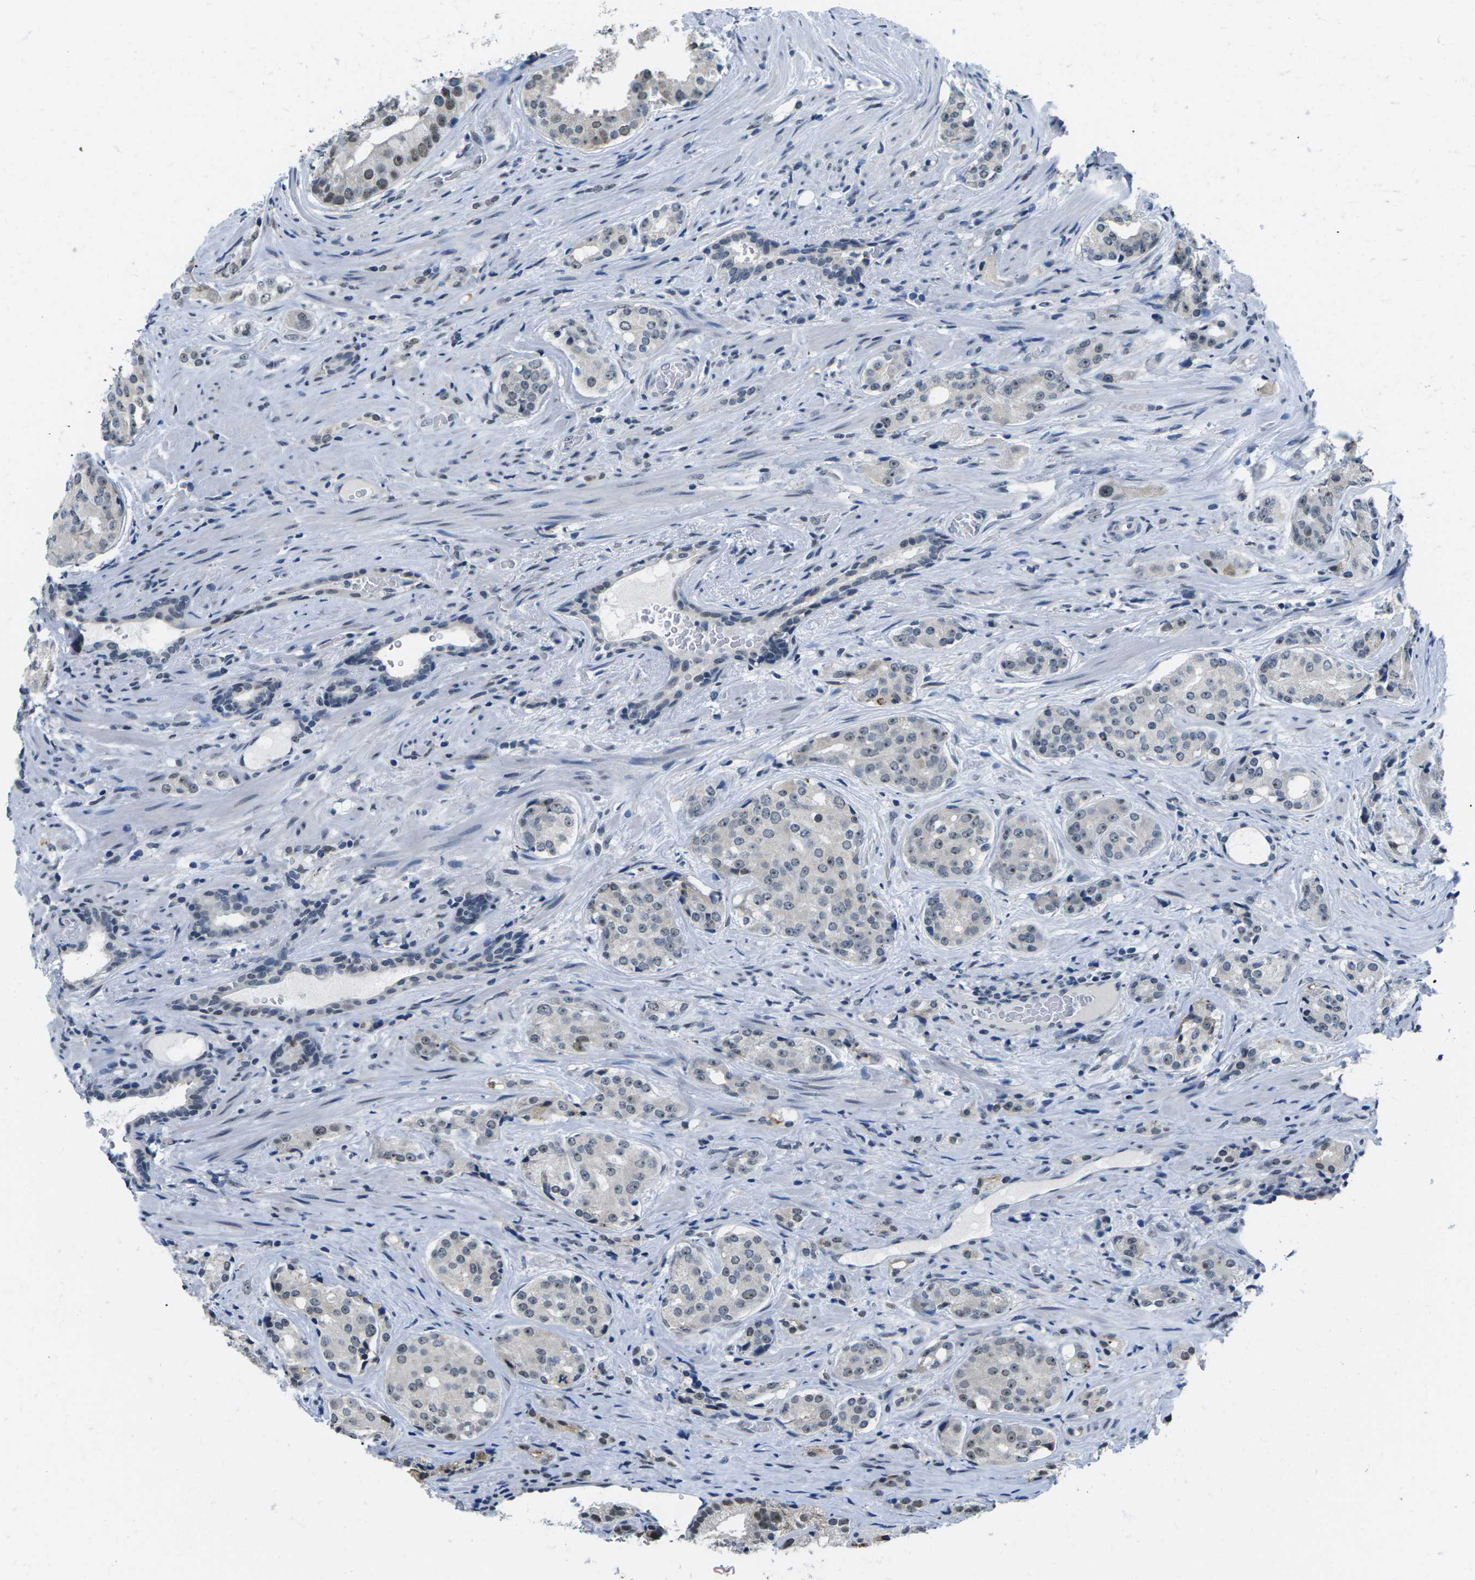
{"staining": {"intensity": "weak", "quantity": "<25%", "location": "nuclear"}, "tissue": "prostate cancer", "cell_type": "Tumor cells", "image_type": "cancer", "snomed": [{"axis": "morphology", "description": "Adenocarcinoma, High grade"}, {"axis": "topography", "description": "Prostate"}], "caption": "This is an immunohistochemistry (IHC) image of prostate high-grade adenocarcinoma. There is no expression in tumor cells.", "gene": "NSRP1", "patient": {"sex": "male", "age": 71}}